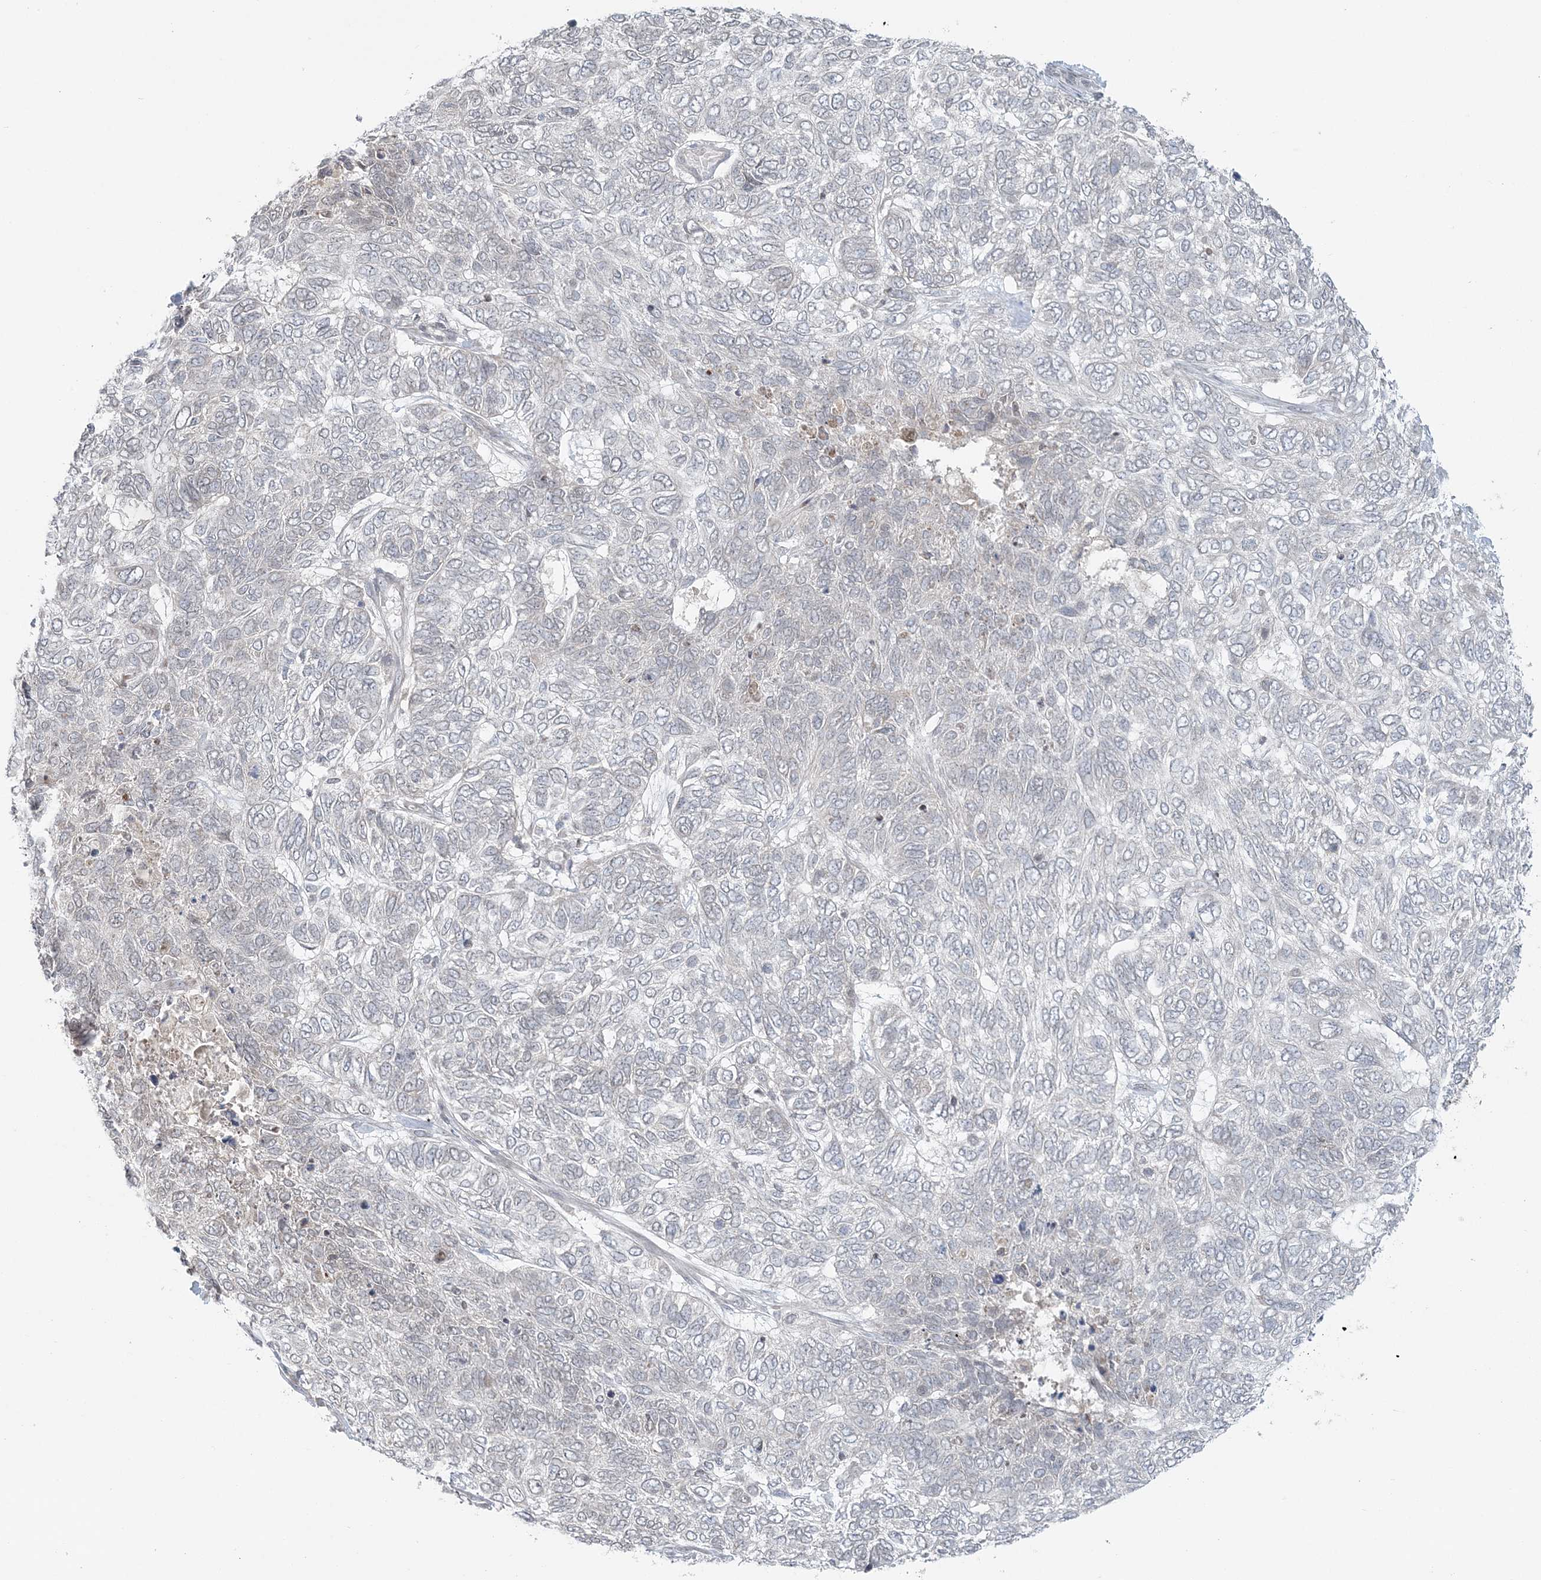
{"staining": {"intensity": "negative", "quantity": "none", "location": "none"}, "tissue": "skin cancer", "cell_type": "Tumor cells", "image_type": "cancer", "snomed": [{"axis": "morphology", "description": "Basal cell carcinoma"}, {"axis": "topography", "description": "Skin"}], "caption": "This is an immunohistochemistry micrograph of skin cancer (basal cell carcinoma). There is no expression in tumor cells.", "gene": "BLTP3A", "patient": {"sex": "female", "age": 65}}